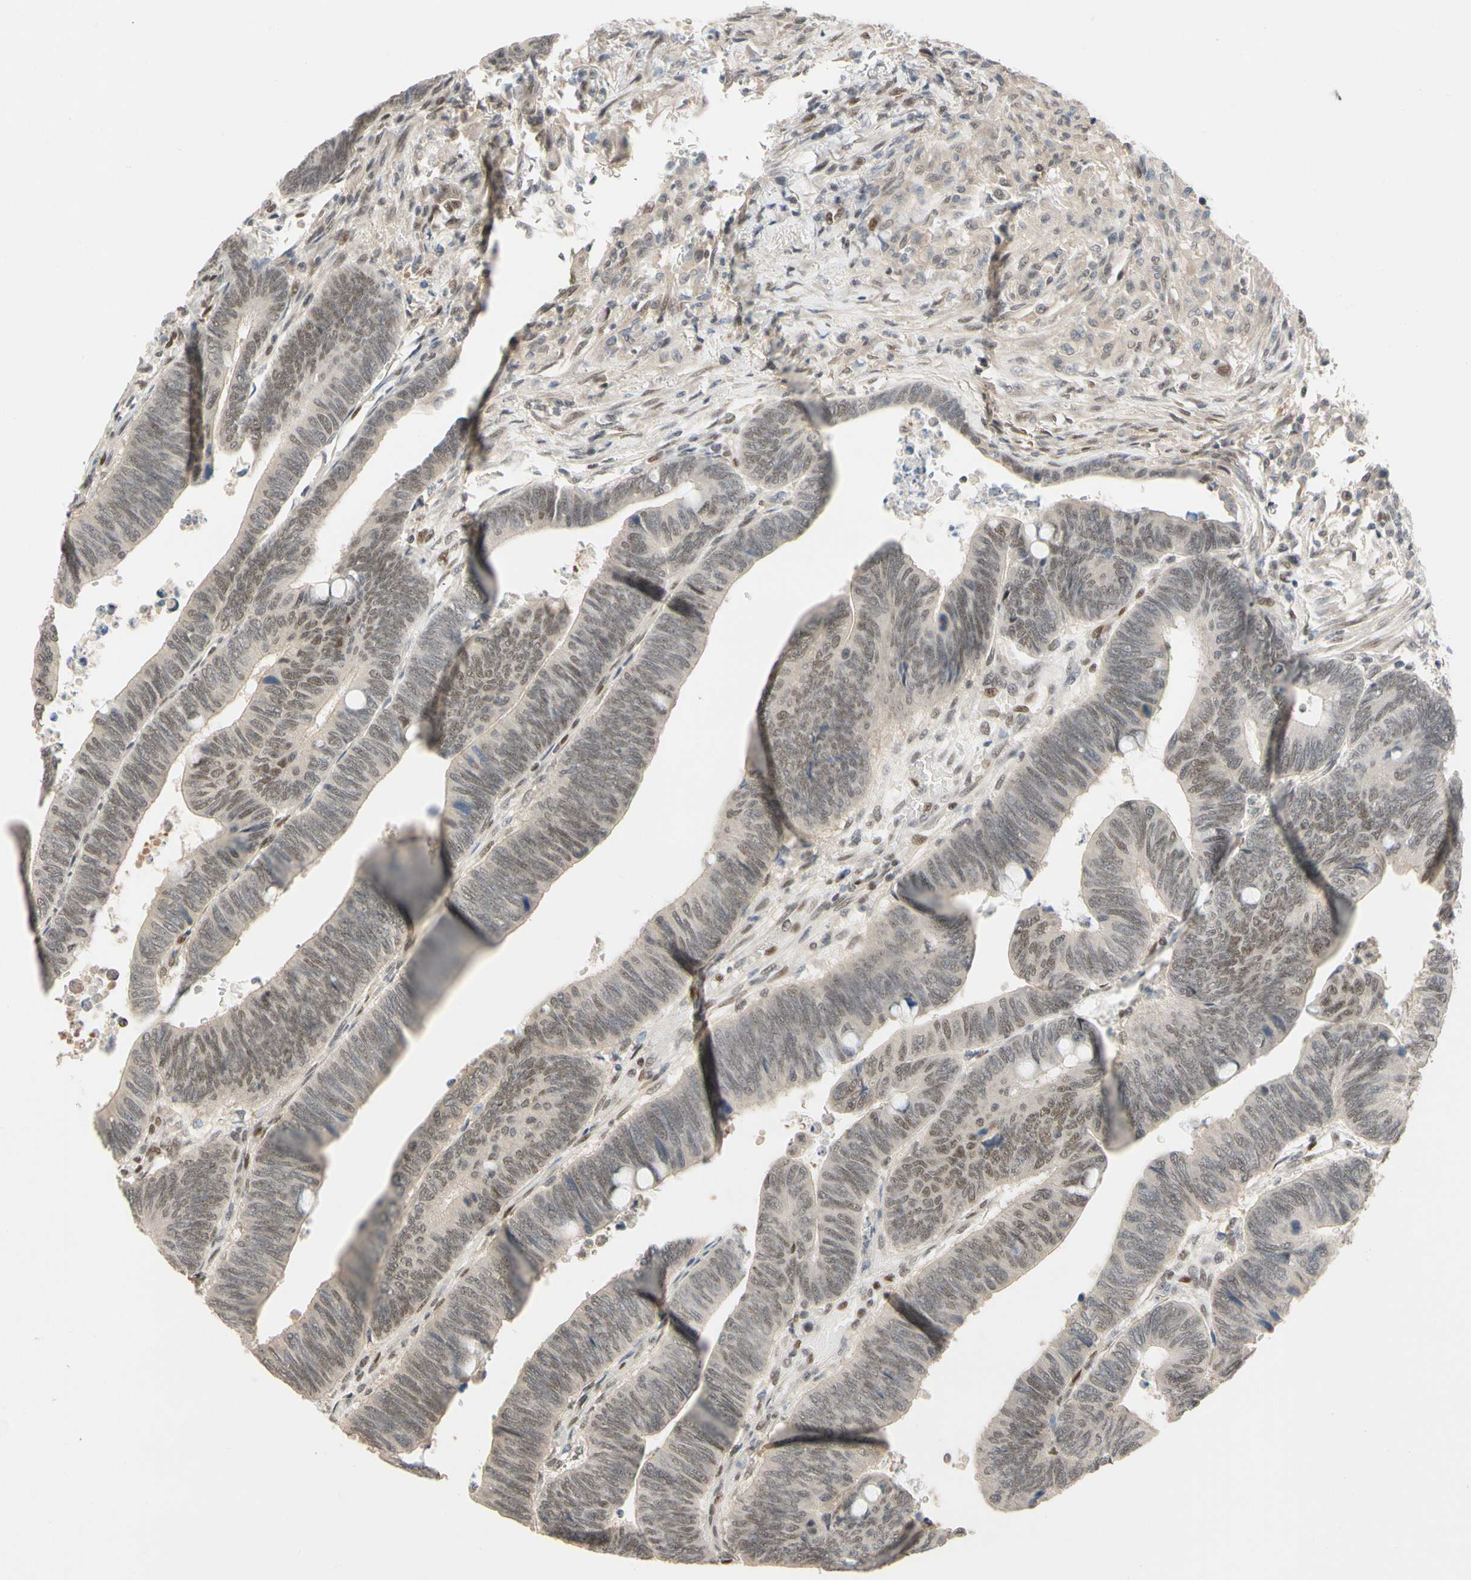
{"staining": {"intensity": "weak", "quantity": "25%-75%", "location": "nuclear"}, "tissue": "colorectal cancer", "cell_type": "Tumor cells", "image_type": "cancer", "snomed": [{"axis": "morphology", "description": "Normal tissue, NOS"}, {"axis": "morphology", "description": "Adenocarcinoma, NOS"}, {"axis": "topography", "description": "Rectum"}, {"axis": "topography", "description": "Peripheral nerve tissue"}], "caption": "An image of colorectal adenocarcinoma stained for a protein exhibits weak nuclear brown staining in tumor cells. (IHC, brightfield microscopy, high magnification).", "gene": "TAF4", "patient": {"sex": "male", "age": 92}}